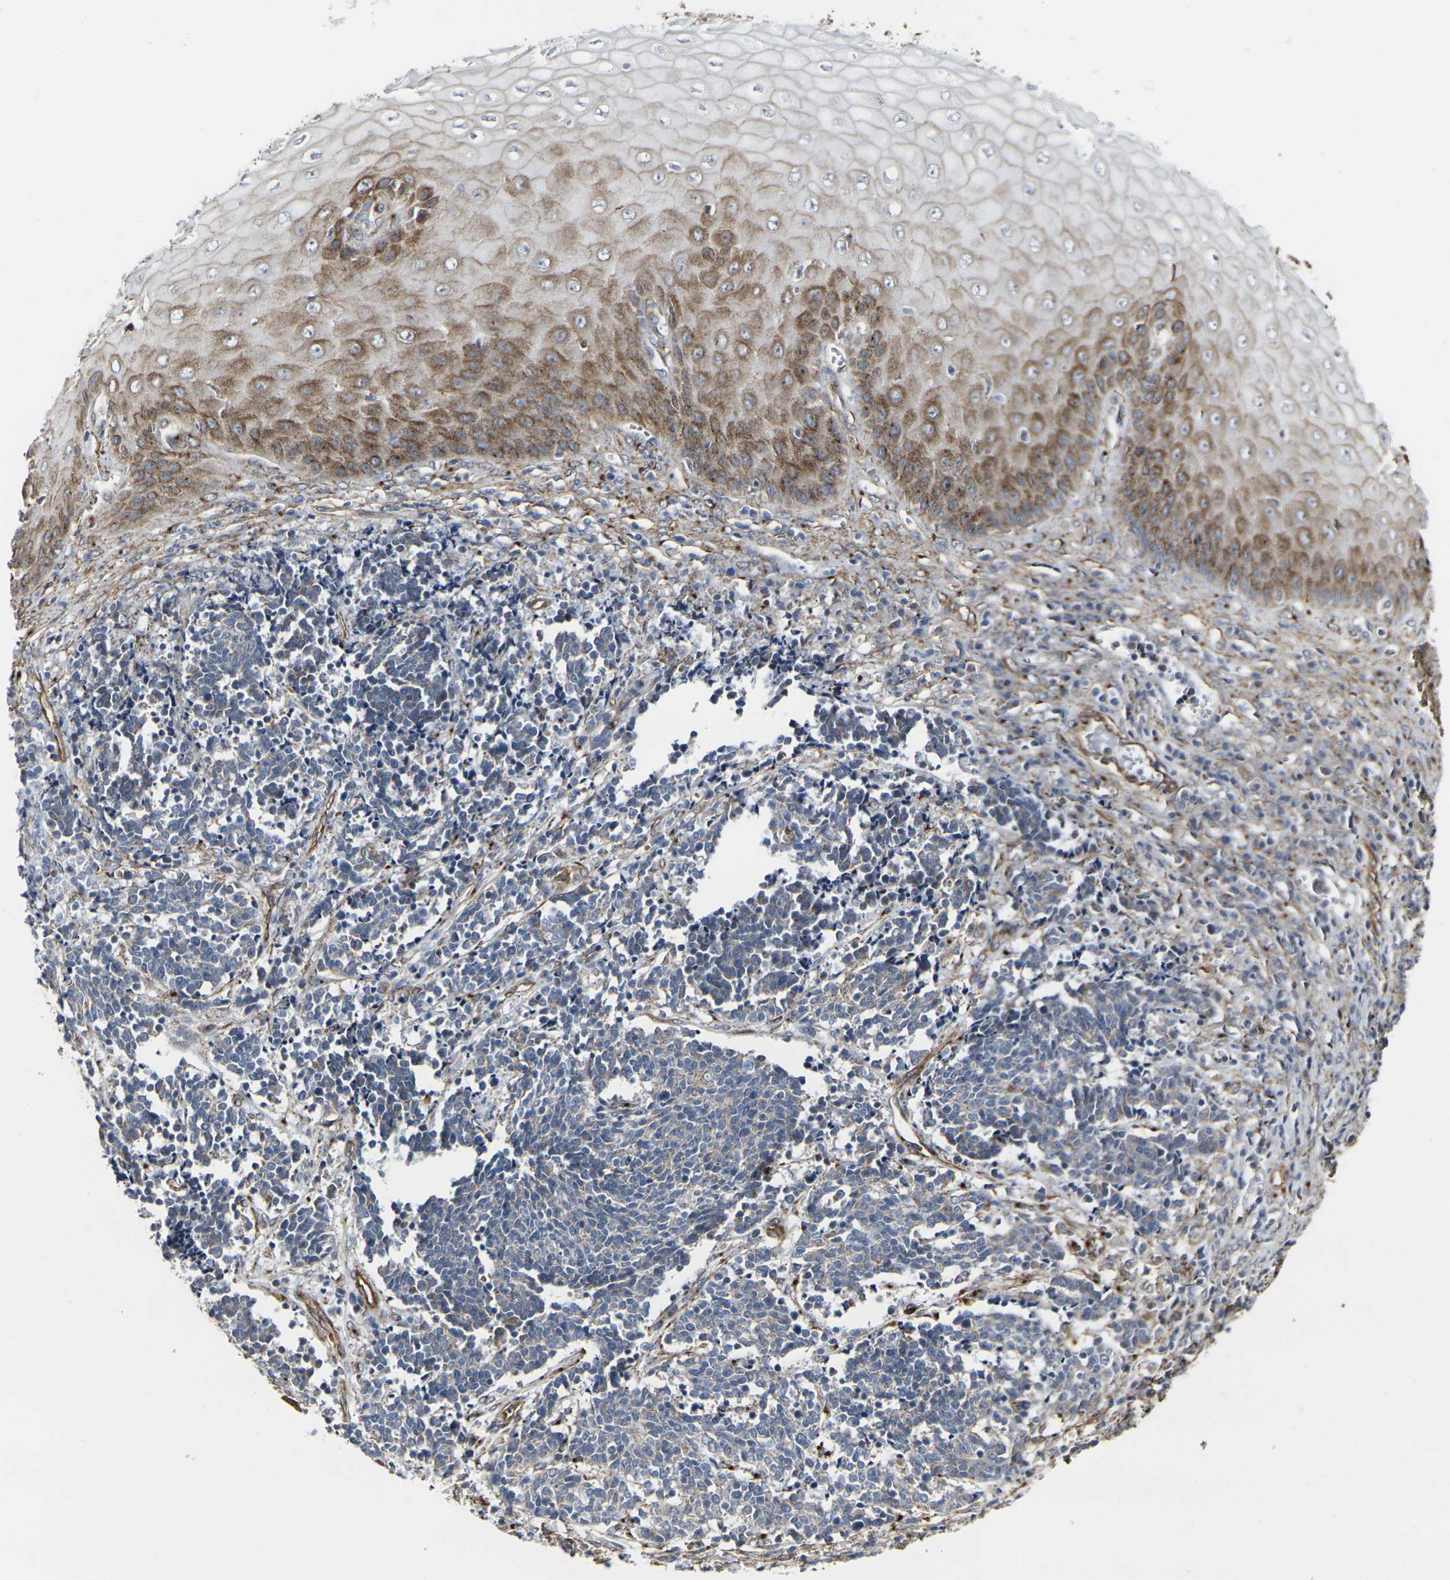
{"staining": {"intensity": "weak", "quantity": "25%-75%", "location": "cytoplasmic/membranous"}, "tissue": "cervical cancer", "cell_type": "Tumor cells", "image_type": "cancer", "snomed": [{"axis": "morphology", "description": "Squamous cell carcinoma, NOS"}, {"axis": "topography", "description": "Cervix"}], "caption": "Tumor cells display low levels of weak cytoplasmic/membranous staining in approximately 25%-75% of cells in cervical squamous cell carcinoma. The staining was performed using DAB to visualize the protein expression in brown, while the nuclei were stained in blue with hematoxylin (Magnification: 20x).", "gene": "MYOF", "patient": {"sex": "female", "age": 35}}